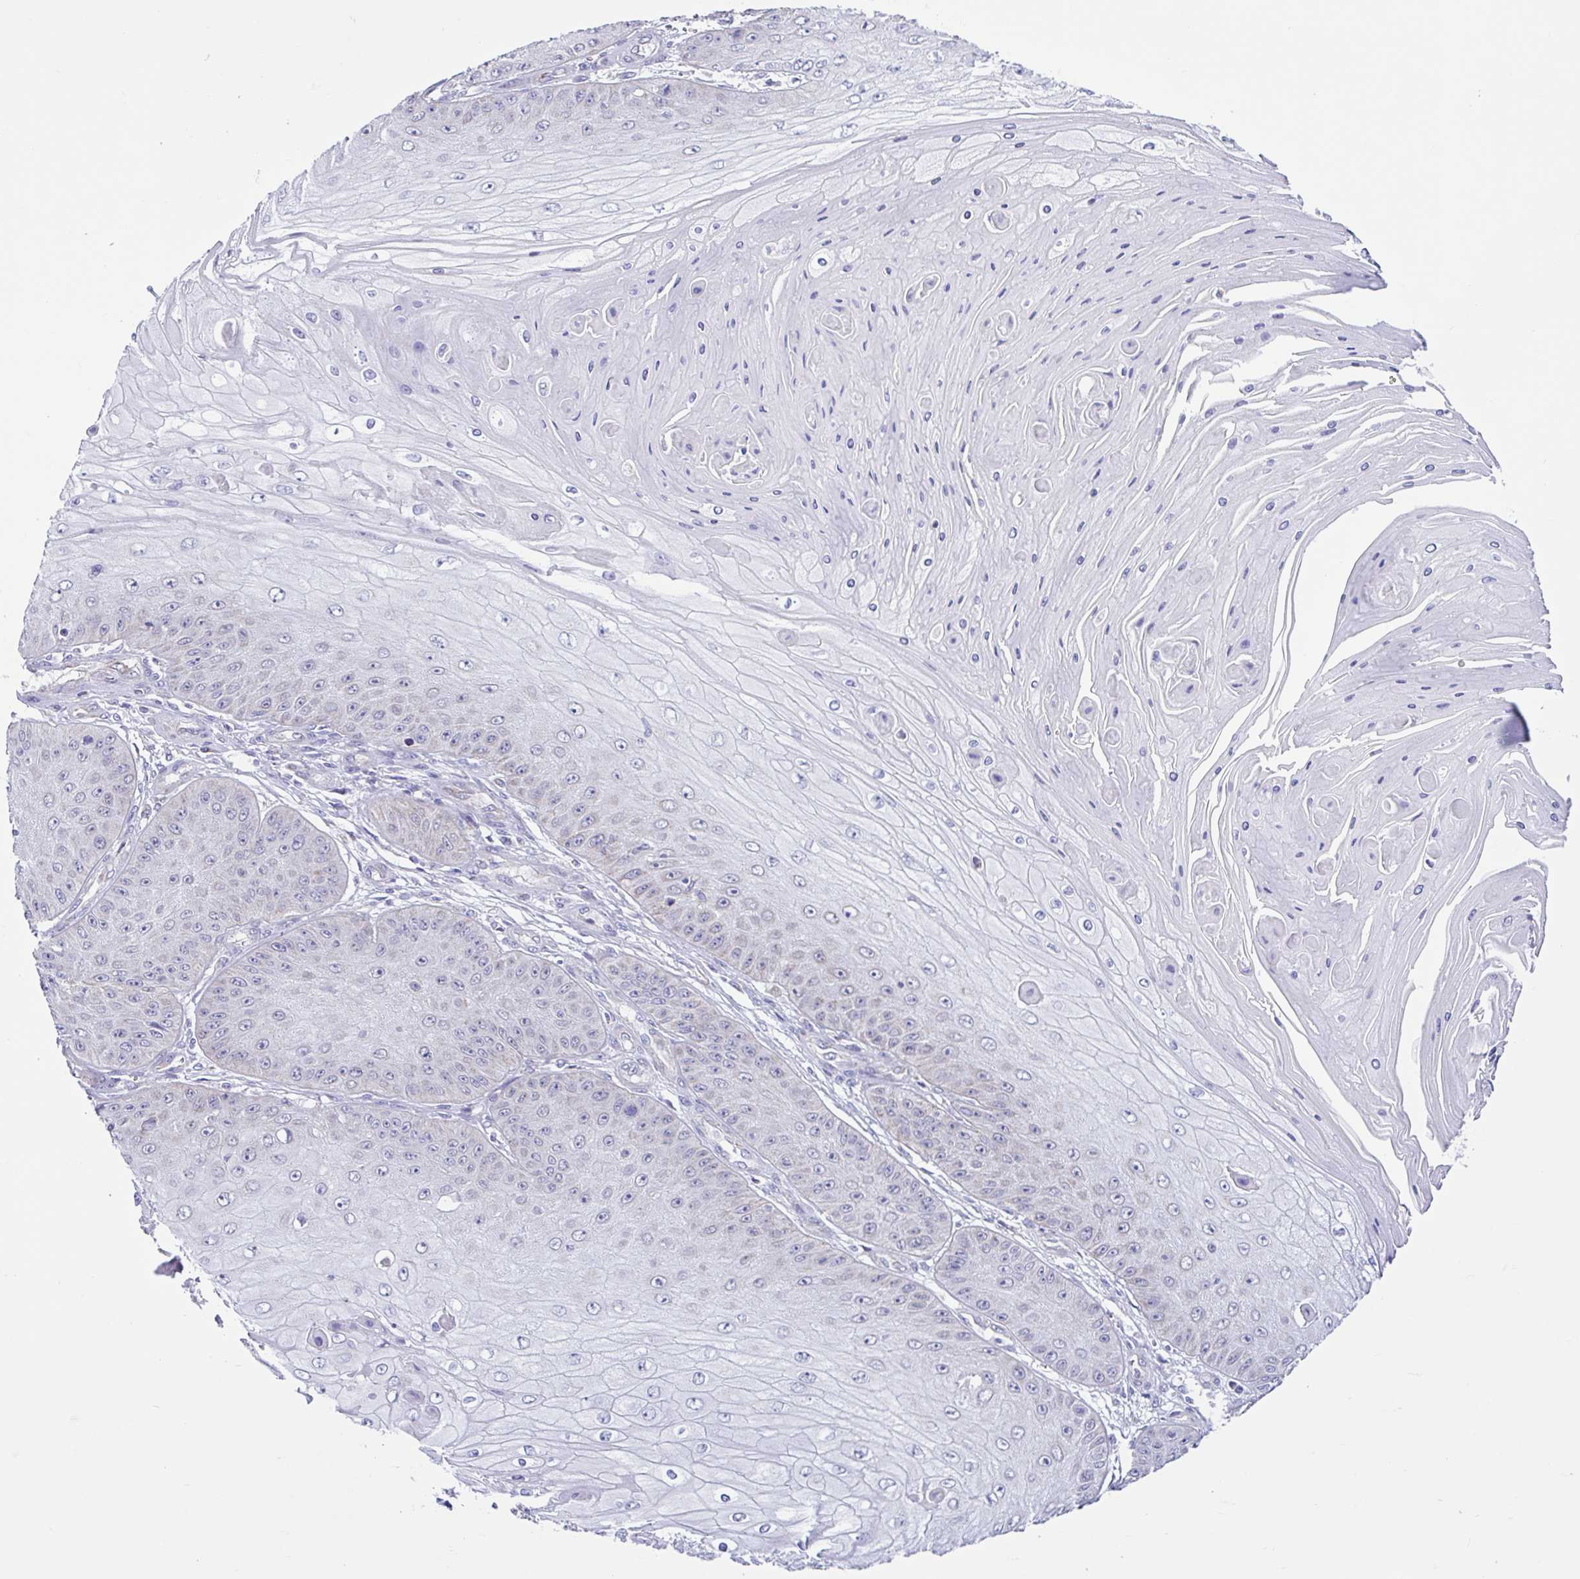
{"staining": {"intensity": "negative", "quantity": "none", "location": "none"}, "tissue": "skin cancer", "cell_type": "Tumor cells", "image_type": "cancer", "snomed": [{"axis": "morphology", "description": "Squamous cell carcinoma, NOS"}, {"axis": "topography", "description": "Skin"}], "caption": "Squamous cell carcinoma (skin) was stained to show a protein in brown. There is no significant staining in tumor cells.", "gene": "NDUFS2", "patient": {"sex": "male", "age": 70}}